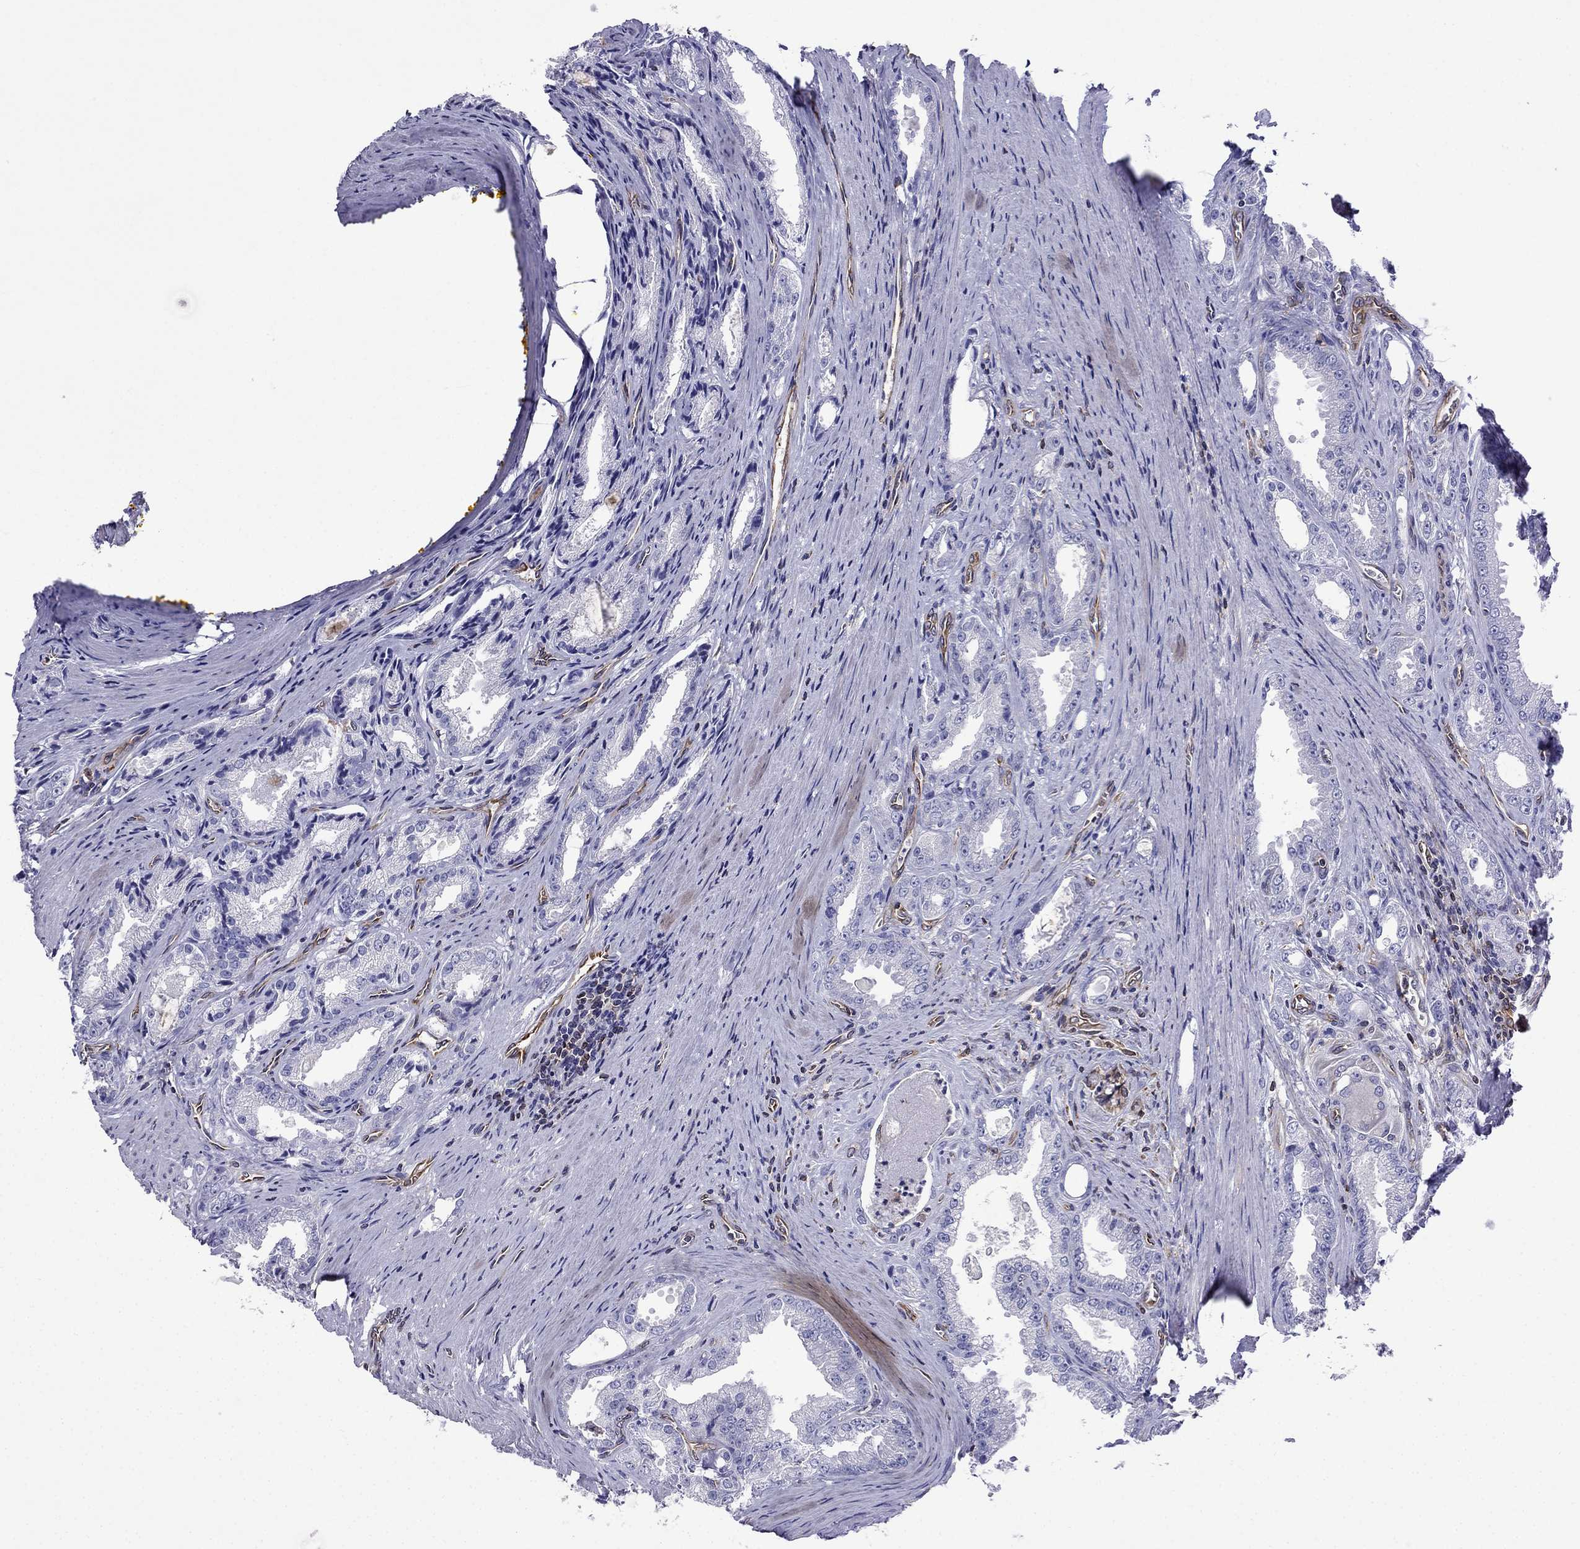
{"staining": {"intensity": "negative", "quantity": "none", "location": "none"}, "tissue": "prostate cancer", "cell_type": "Tumor cells", "image_type": "cancer", "snomed": [{"axis": "morphology", "description": "Adenocarcinoma, NOS"}, {"axis": "morphology", "description": "Adenocarcinoma, High grade"}, {"axis": "topography", "description": "Prostate"}], "caption": "Protein analysis of high-grade adenocarcinoma (prostate) exhibits no significant positivity in tumor cells. (Stains: DAB IHC with hematoxylin counter stain, Microscopy: brightfield microscopy at high magnification).", "gene": "GNAL", "patient": {"sex": "male", "age": 70}}